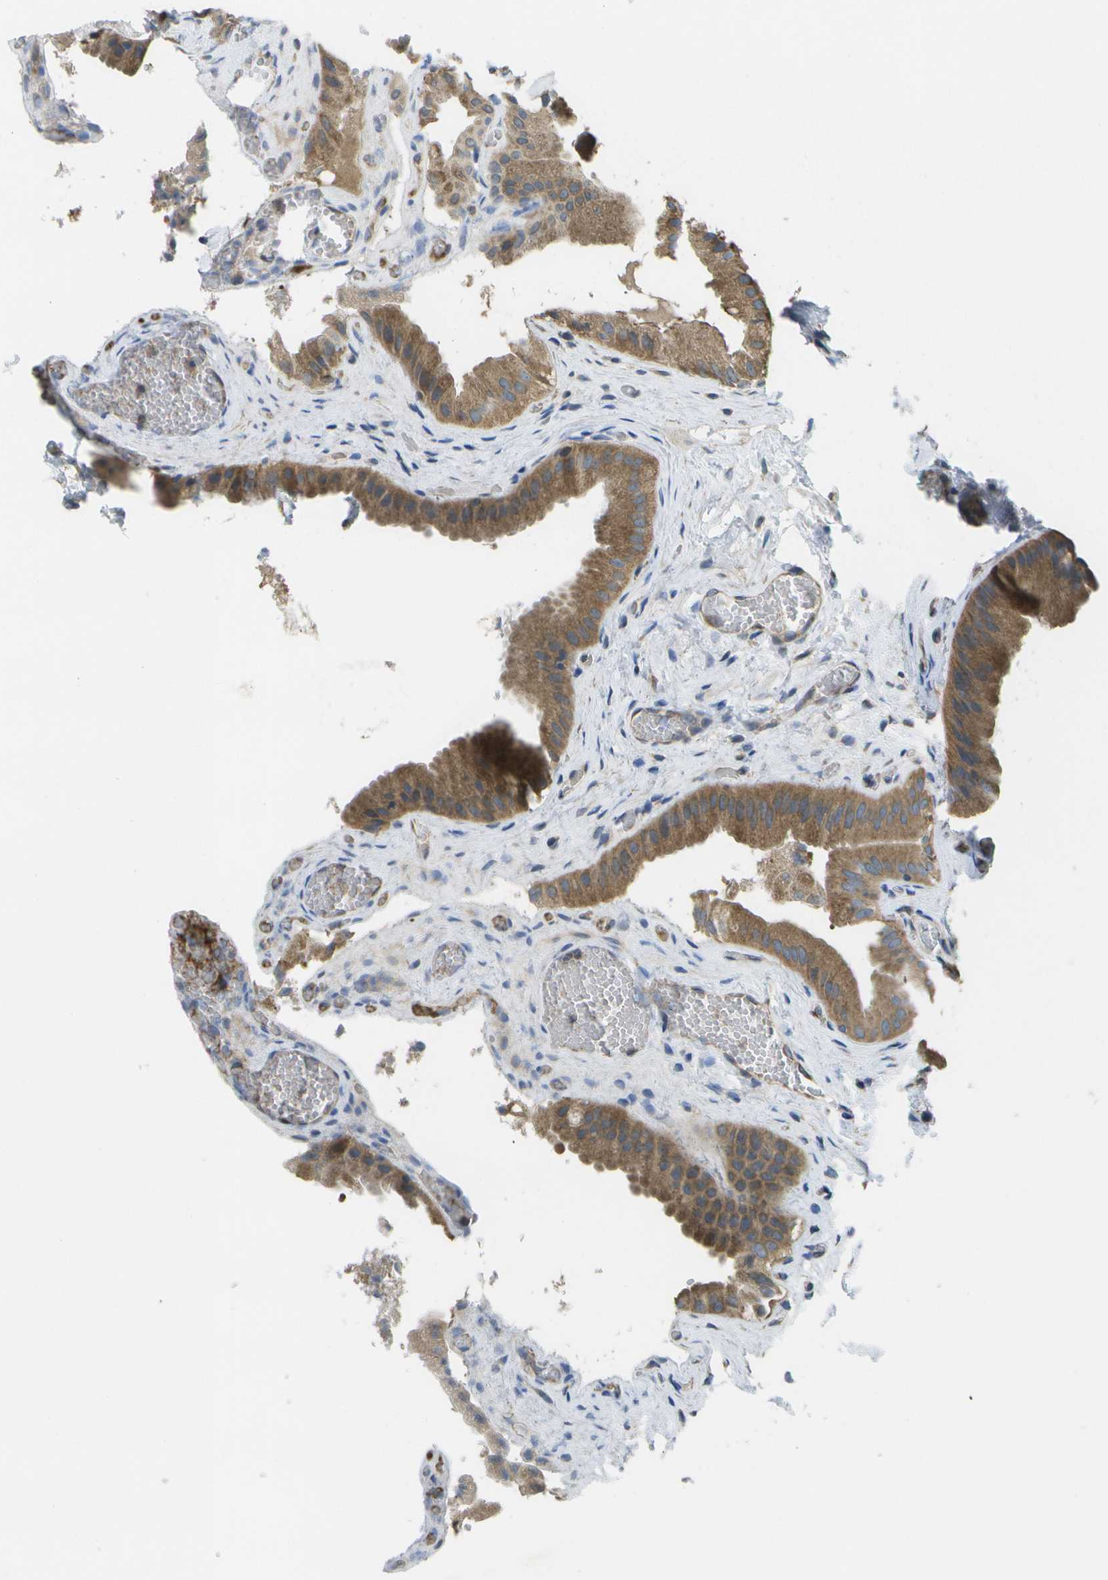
{"staining": {"intensity": "moderate", "quantity": ">75%", "location": "cytoplasmic/membranous"}, "tissue": "gallbladder", "cell_type": "Glandular cells", "image_type": "normal", "snomed": [{"axis": "morphology", "description": "Normal tissue, NOS"}, {"axis": "topography", "description": "Gallbladder"}], "caption": "Immunohistochemical staining of unremarkable gallbladder reveals >75% levels of moderate cytoplasmic/membranous protein positivity in approximately >75% of glandular cells. Using DAB (brown) and hematoxylin (blue) stains, captured at high magnification using brightfield microscopy.", "gene": "DPM3", "patient": {"sex": "male", "age": 49}}